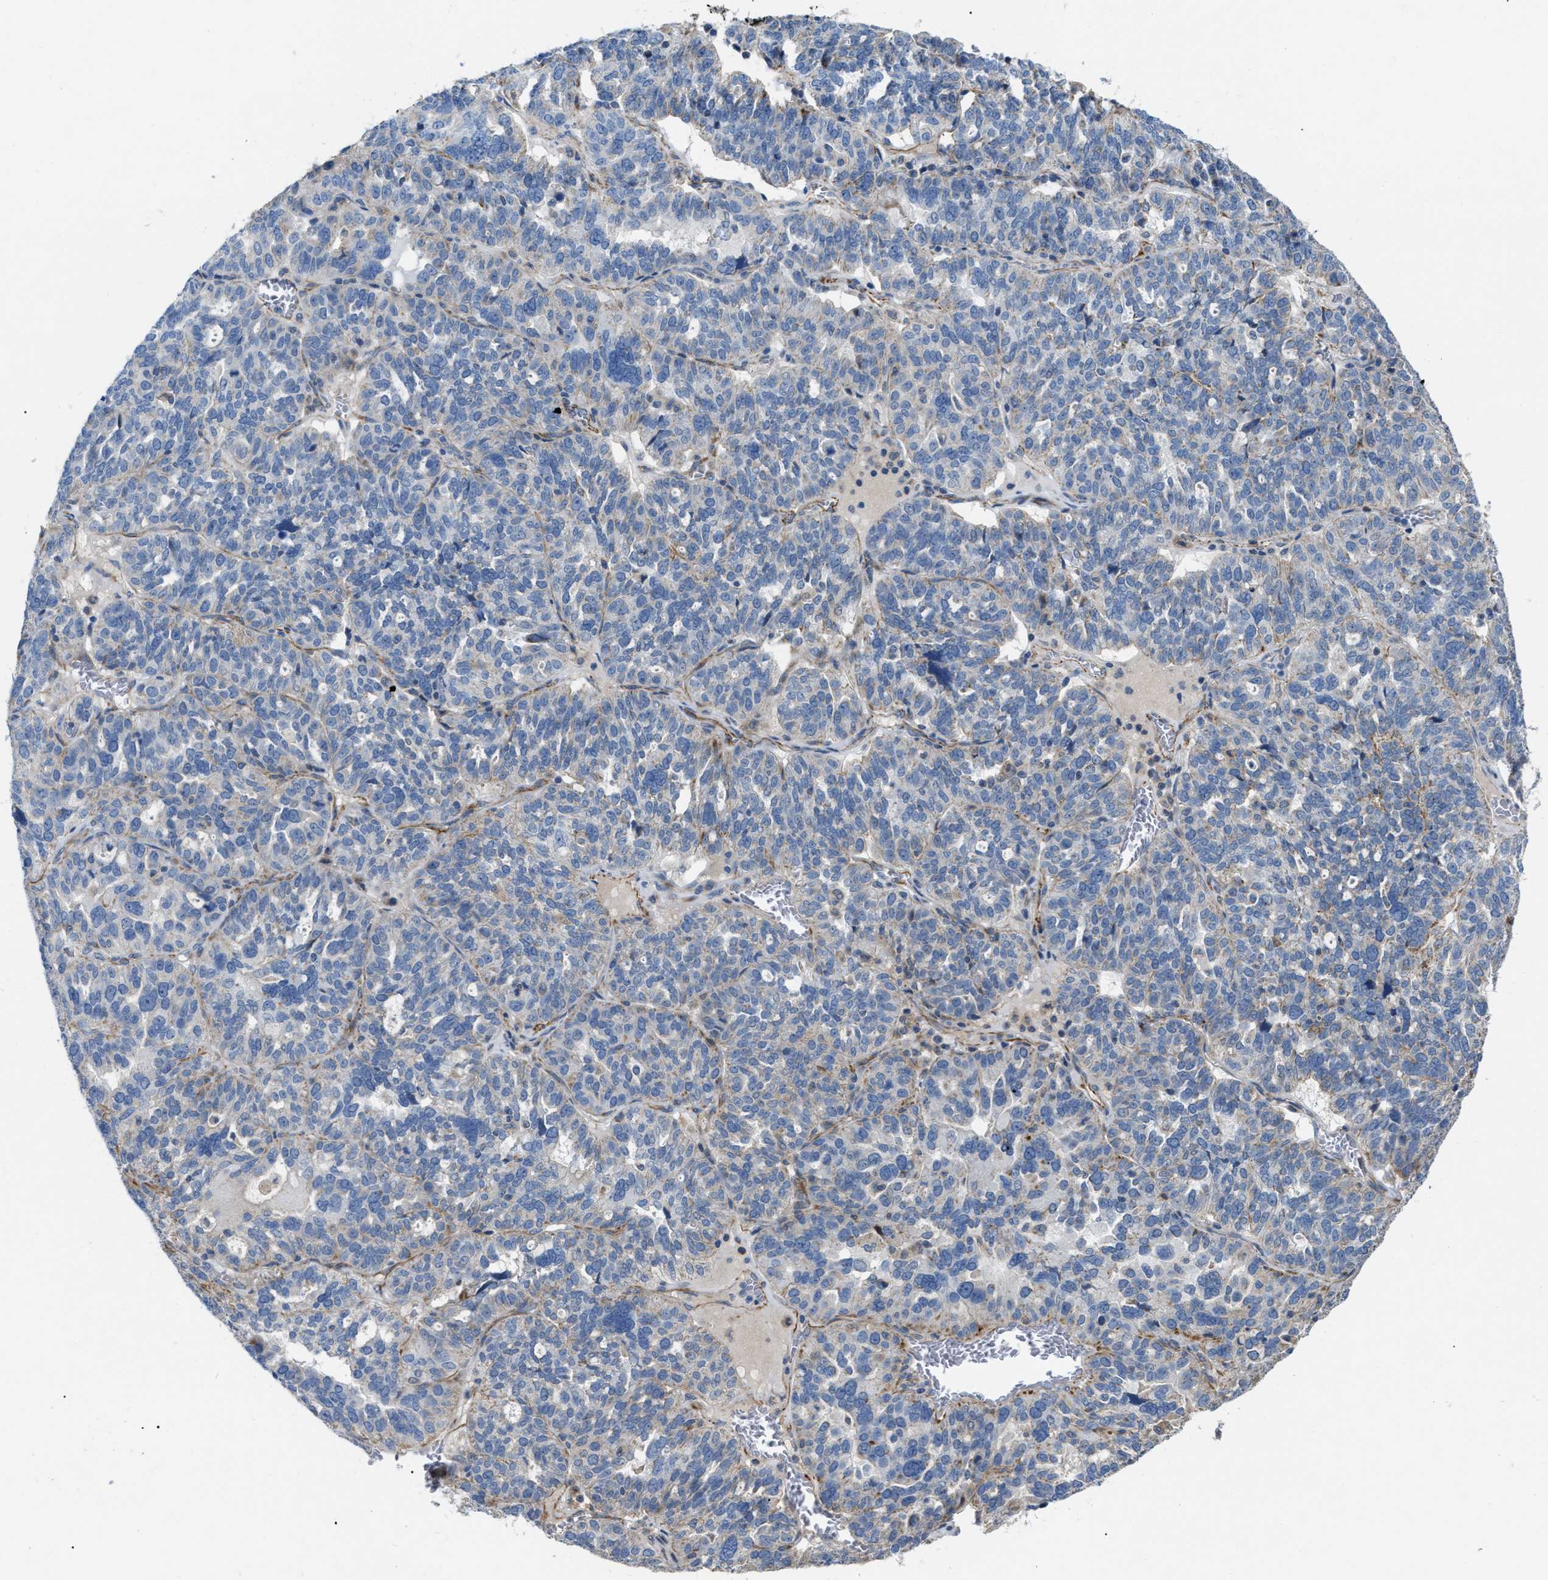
{"staining": {"intensity": "negative", "quantity": "none", "location": "none"}, "tissue": "ovarian cancer", "cell_type": "Tumor cells", "image_type": "cancer", "snomed": [{"axis": "morphology", "description": "Cystadenocarcinoma, serous, NOS"}, {"axis": "topography", "description": "Ovary"}], "caption": "DAB immunohistochemical staining of human serous cystadenocarcinoma (ovarian) displays no significant expression in tumor cells. The staining was performed using DAB (3,3'-diaminobenzidine) to visualize the protein expression in brown, while the nuclei were stained in blue with hematoxylin (Magnification: 20x).", "gene": "DHX58", "patient": {"sex": "female", "age": 59}}